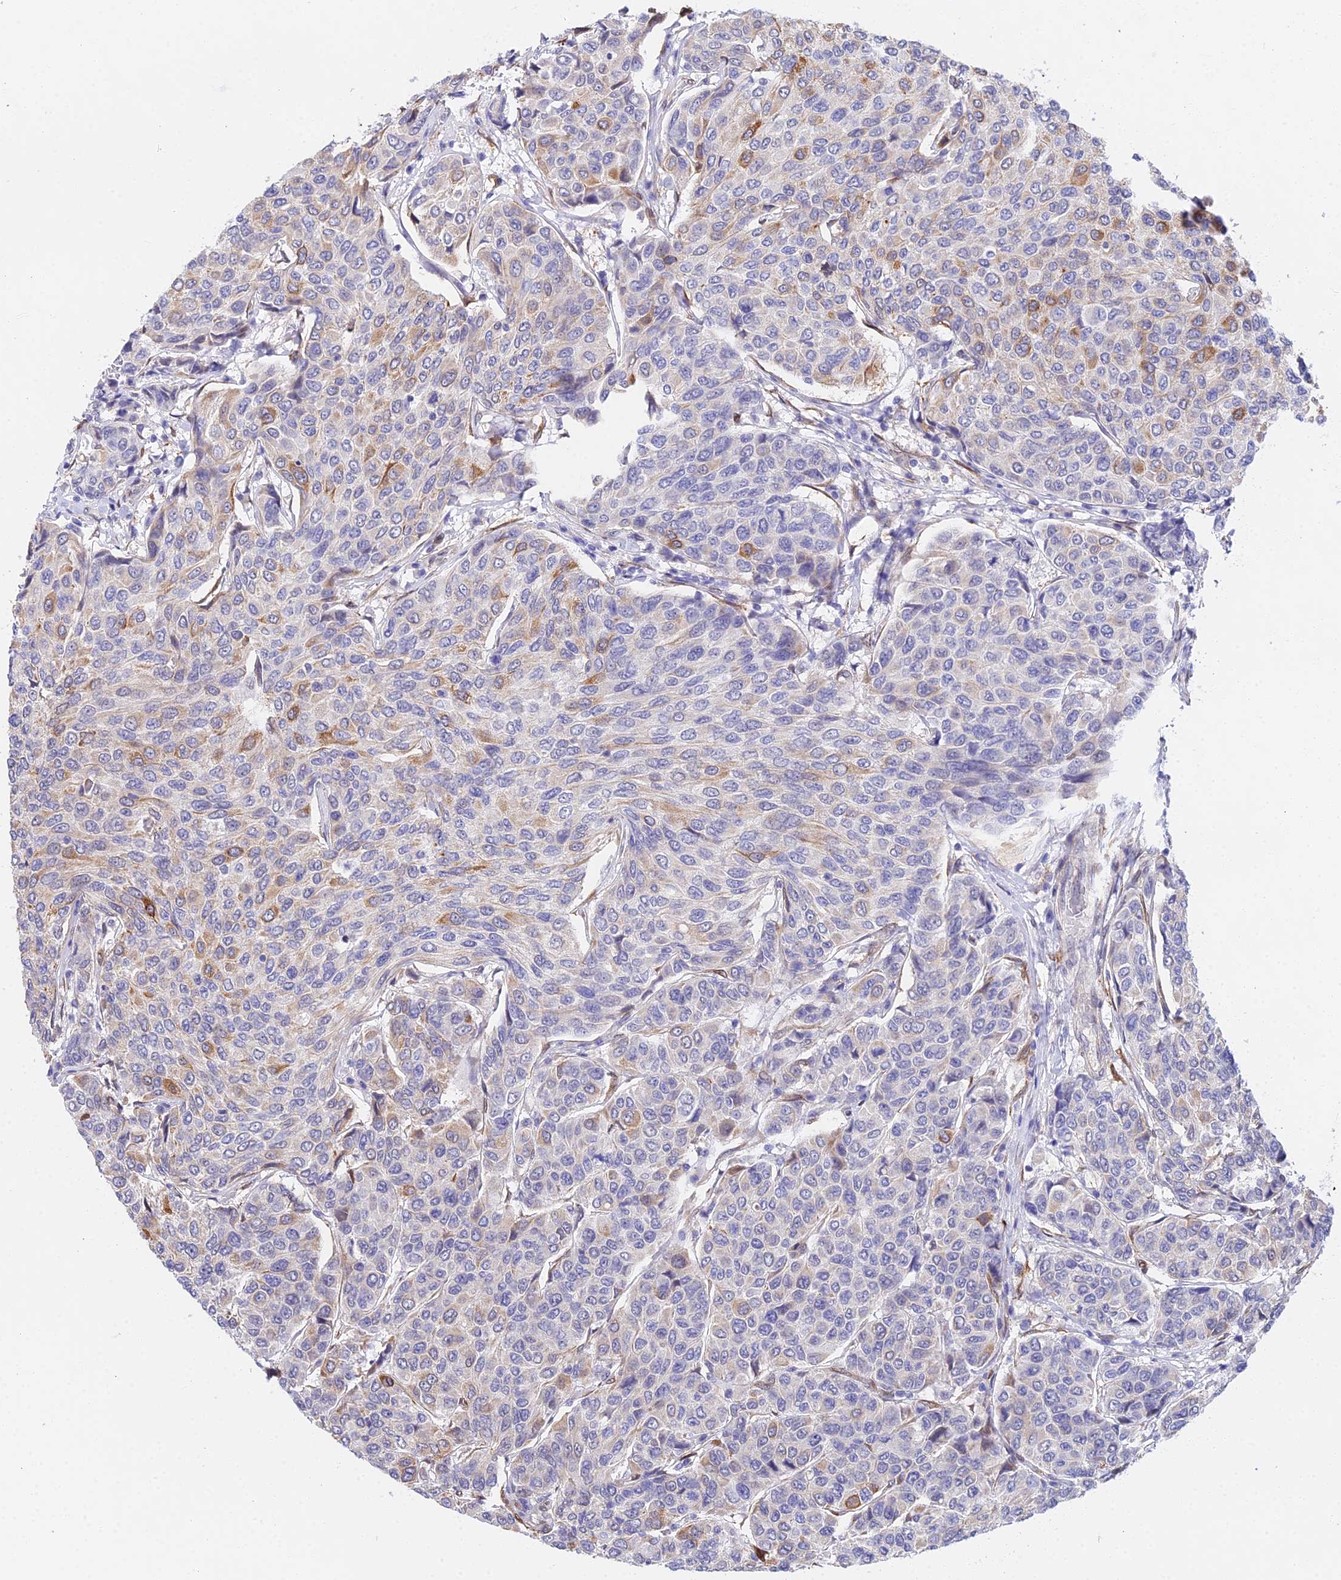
{"staining": {"intensity": "moderate", "quantity": "<25%", "location": "cytoplasmic/membranous"}, "tissue": "breast cancer", "cell_type": "Tumor cells", "image_type": "cancer", "snomed": [{"axis": "morphology", "description": "Duct carcinoma"}, {"axis": "topography", "description": "Breast"}], "caption": "Breast cancer (intraductal carcinoma) stained for a protein shows moderate cytoplasmic/membranous positivity in tumor cells.", "gene": "MXRA7", "patient": {"sex": "female", "age": 55}}